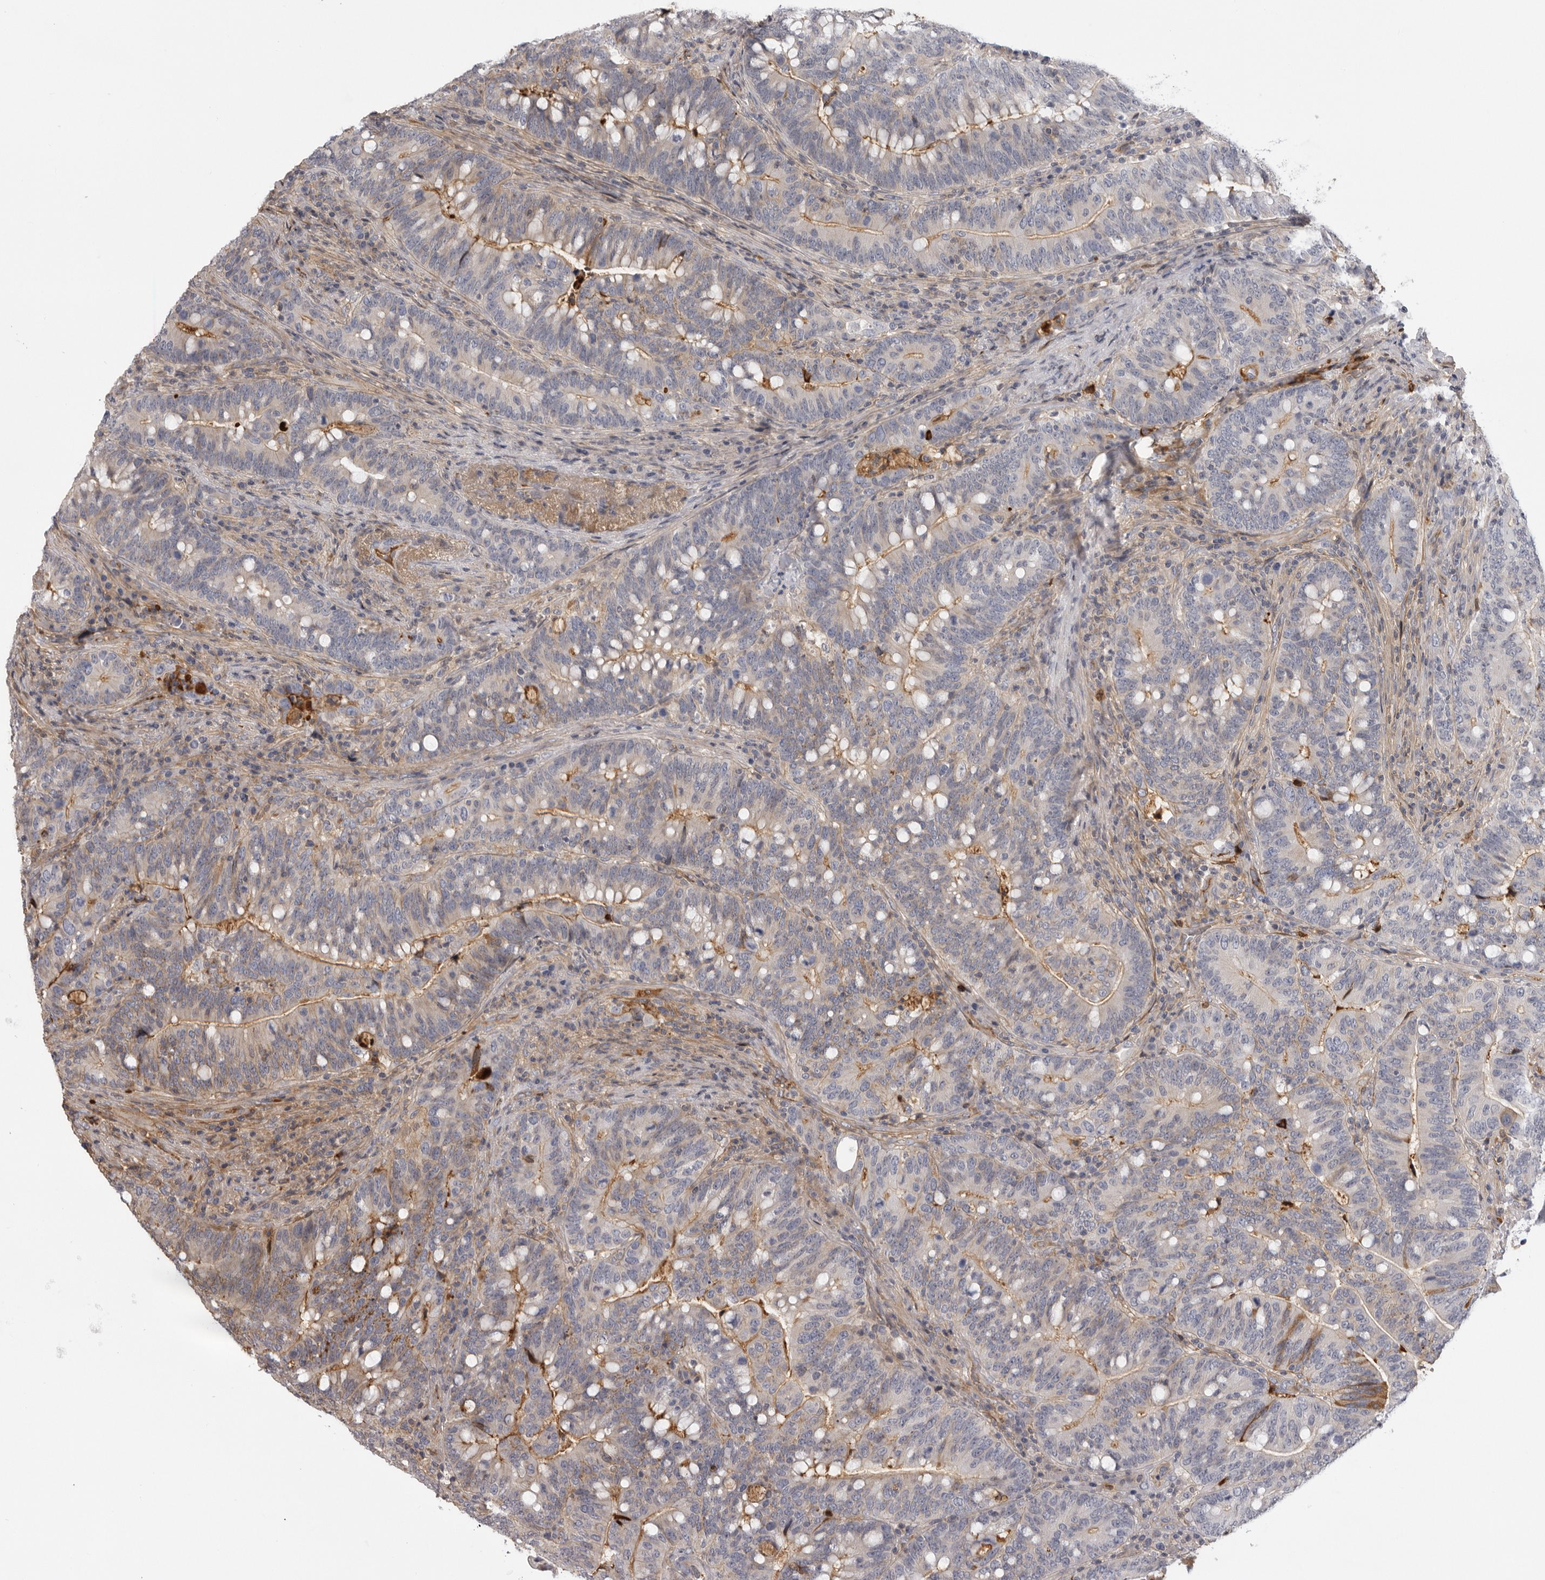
{"staining": {"intensity": "moderate", "quantity": "25%-75%", "location": "cytoplasmic/membranous"}, "tissue": "colorectal cancer", "cell_type": "Tumor cells", "image_type": "cancer", "snomed": [{"axis": "morphology", "description": "Adenocarcinoma, NOS"}, {"axis": "topography", "description": "Colon"}], "caption": "Tumor cells reveal medium levels of moderate cytoplasmic/membranous expression in approximately 25%-75% of cells in colorectal adenocarcinoma. Ihc stains the protein in brown and the nuclei are stained blue.", "gene": "PLEKHF2", "patient": {"sex": "female", "age": 66}}